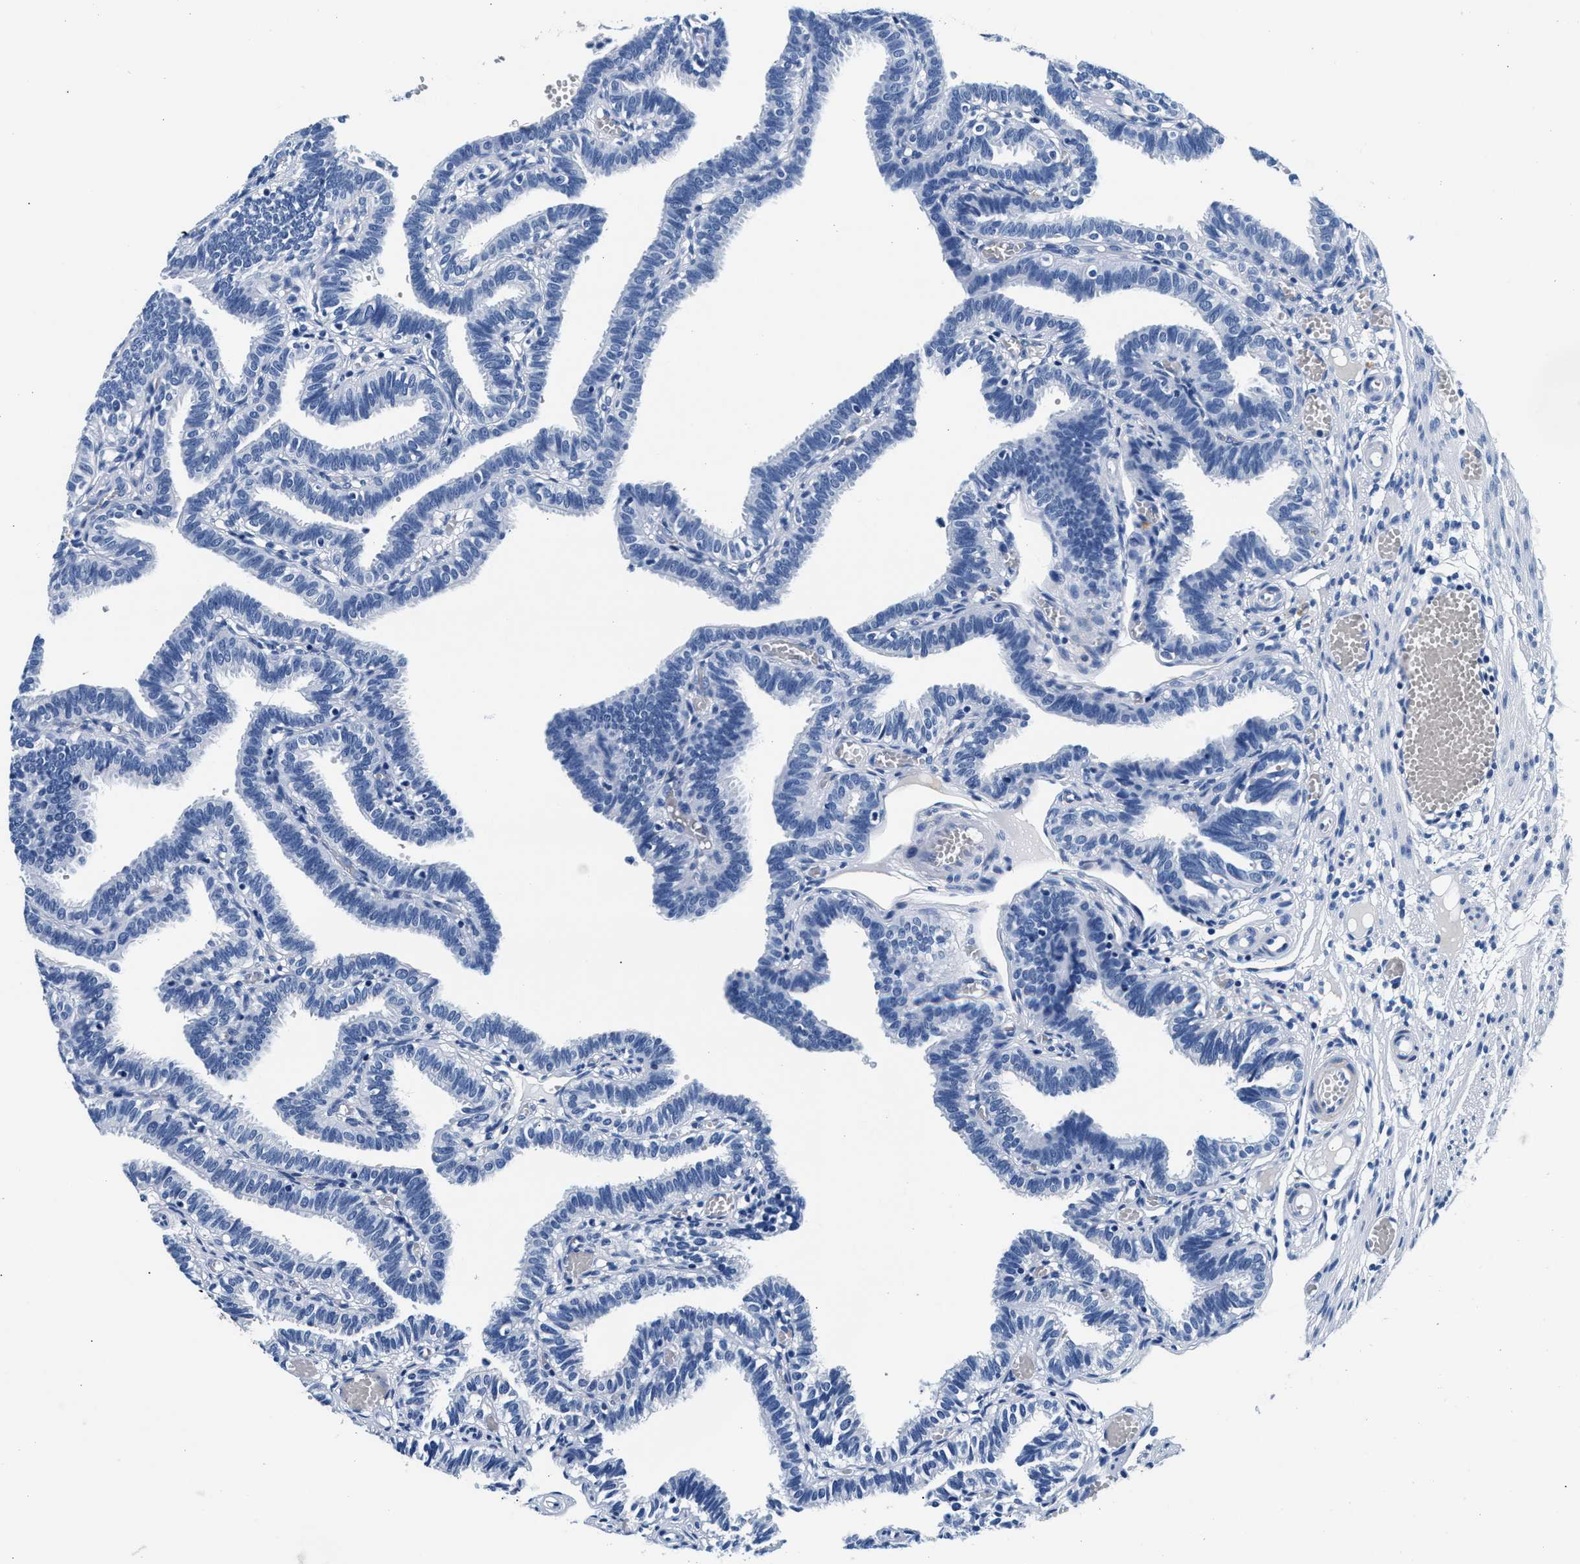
{"staining": {"intensity": "negative", "quantity": "none", "location": "none"}, "tissue": "fallopian tube", "cell_type": "Glandular cells", "image_type": "normal", "snomed": [{"axis": "morphology", "description": "Normal tissue, NOS"}, {"axis": "topography", "description": "Fallopian tube"}], "caption": "Human fallopian tube stained for a protein using immunohistochemistry (IHC) reveals no expression in glandular cells.", "gene": "TNR", "patient": {"sex": "female", "age": 29}}